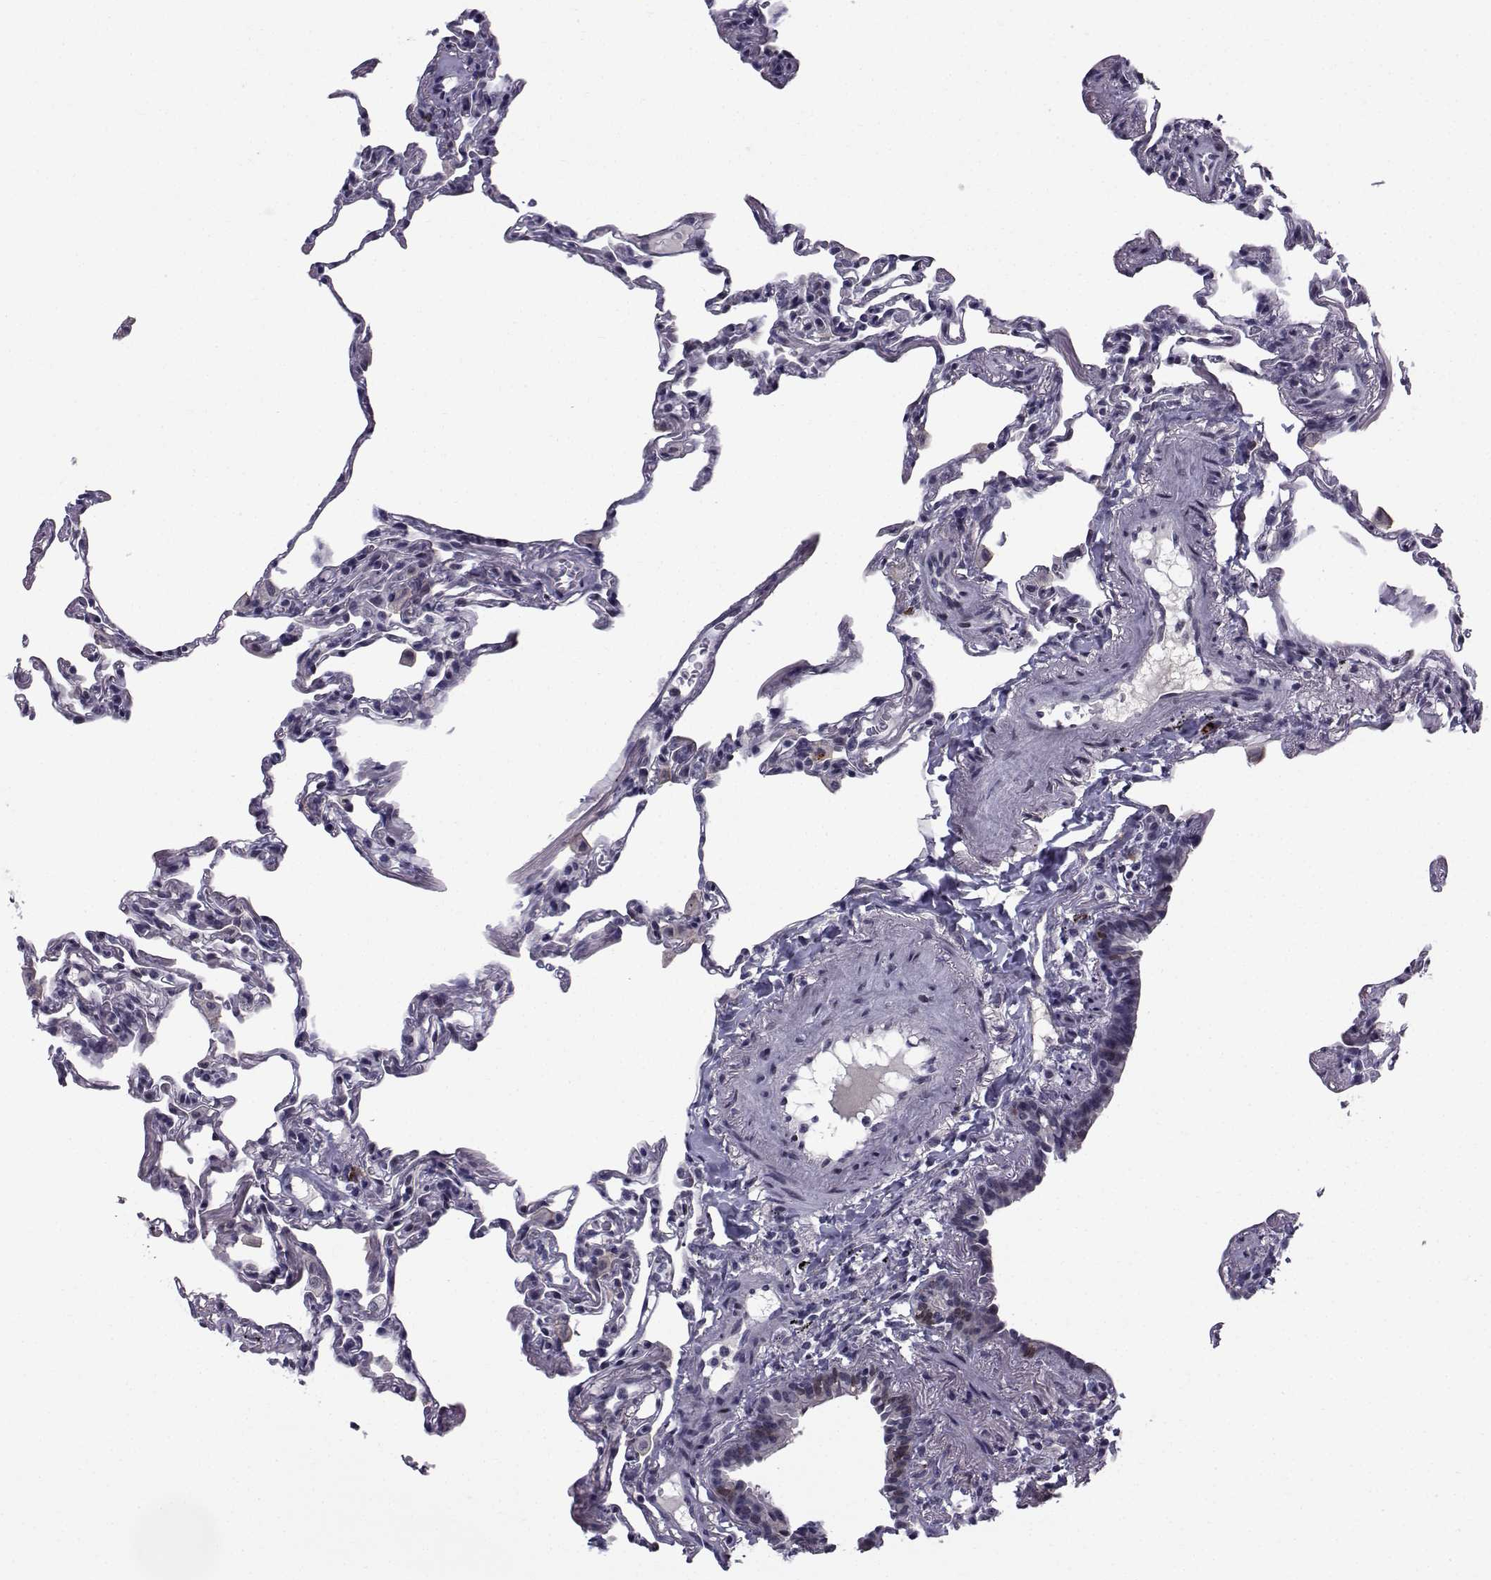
{"staining": {"intensity": "negative", "quantity": "none", "location": "none"}, "tissue": "lung", "cell_type": "Alveolar cells", "image_type": "normal", "snomed": [{"axis": "morphology", "description": "Normal tissue, NOS"}, {"axis": "topography", "description": "Lung"}], "caption": "This is an IHC image of benign human lung. There is no staining in alveolar cells.", "gene": "RBM24", "patient": {"sex": "female", "age": 57}}